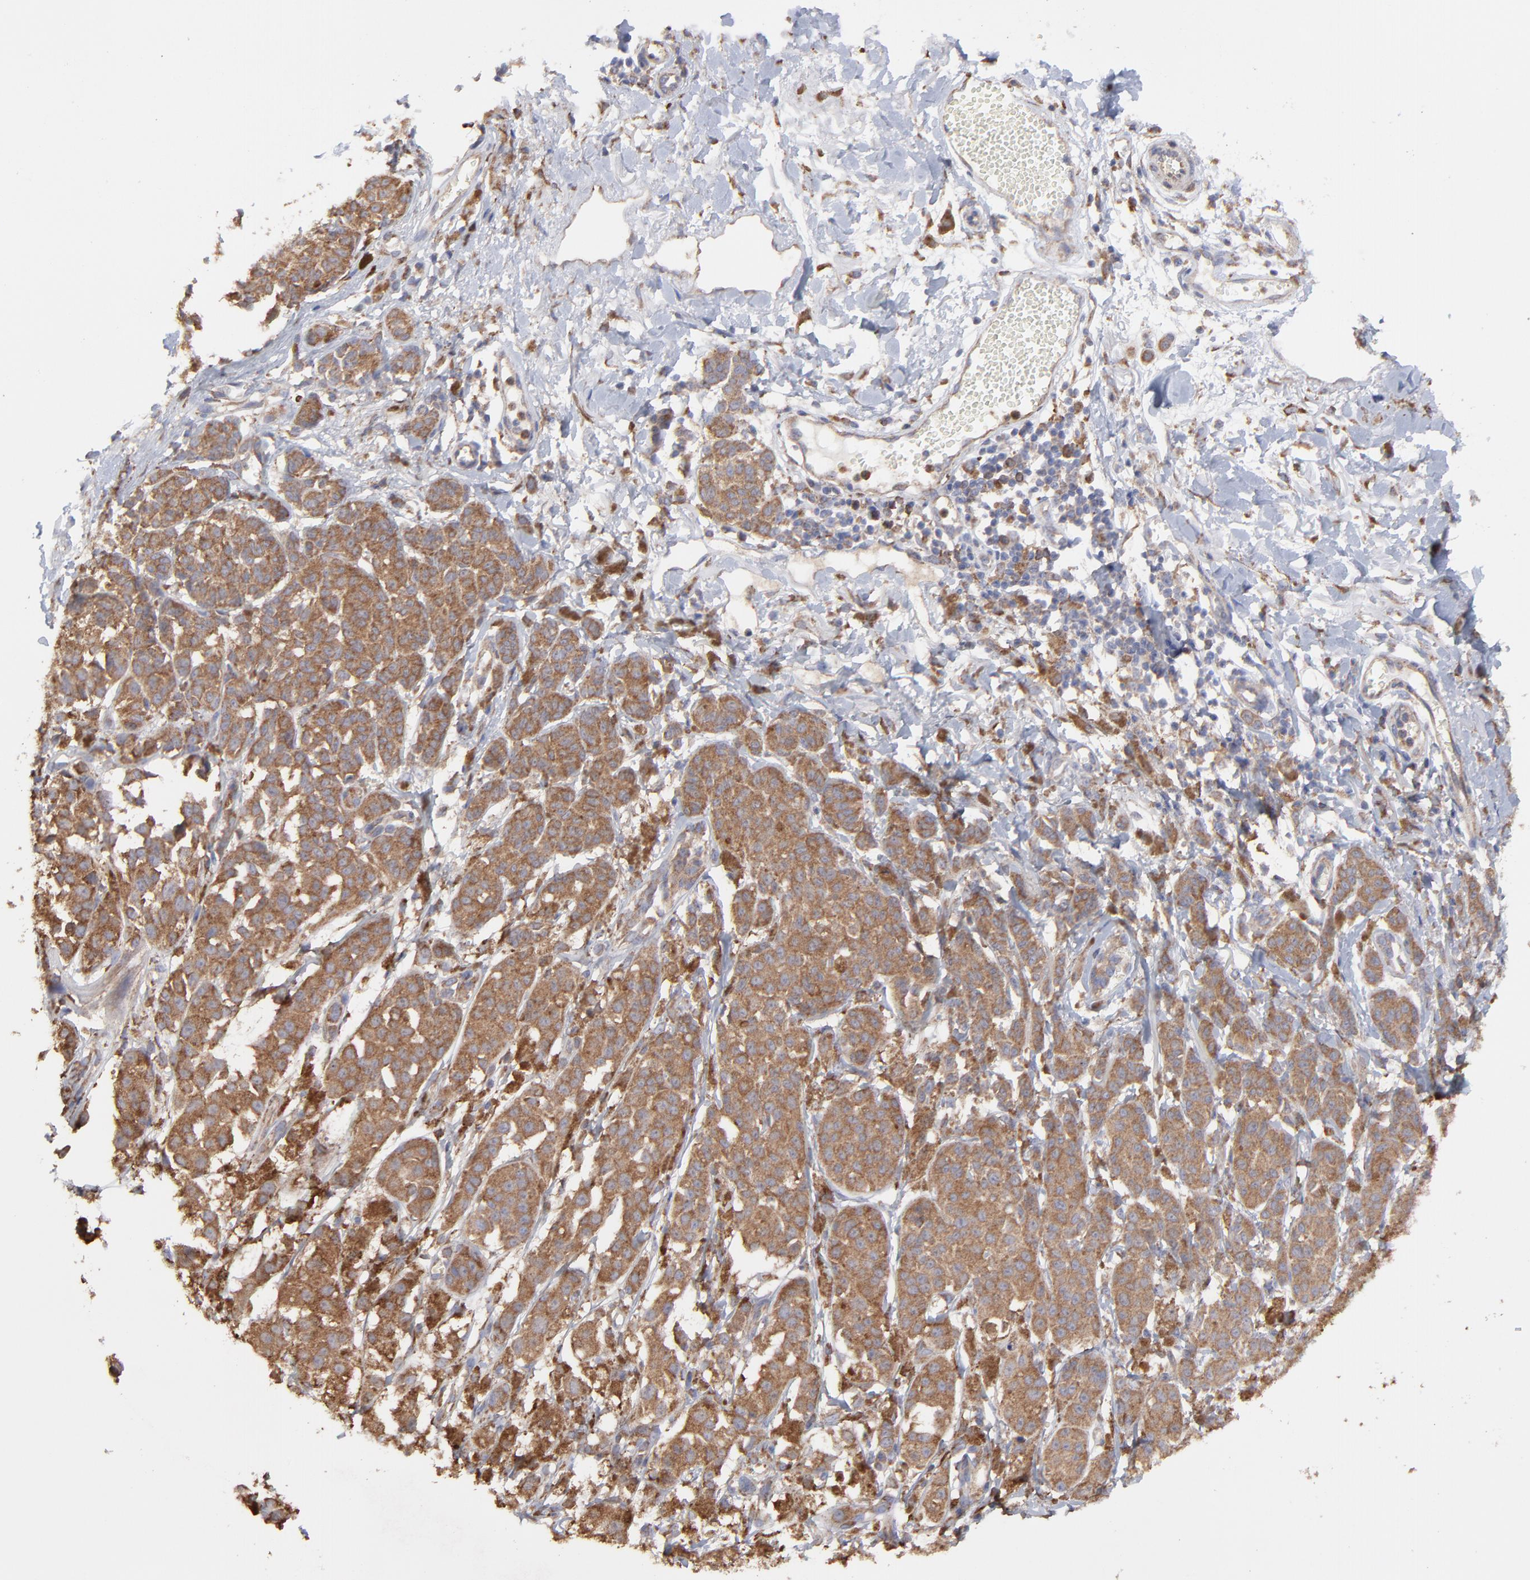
{"staining": {"intensity": "moderate", "quantity": ">75%", "location": "cytoplasmic/membranous"}, "tissue": "melanoma", "cell_type": "Tumor cells", "image_type": "cancer", "snomed": [{"axis": "morphology", "description": "Malignant melanoma, NOS"}, {"axis": "topography", "description": "Skin"}], "caption": "Protein staining exhibits moderate cytoplasmic/membranous positivity in about >75% of tumor cells in melanoma. (DAB (3,3'-diaminobenzidine) IHC with brightfield microscopy, high magnification).", "gene": "PFKM", "patient": {"sex": "male", "age": 76}}